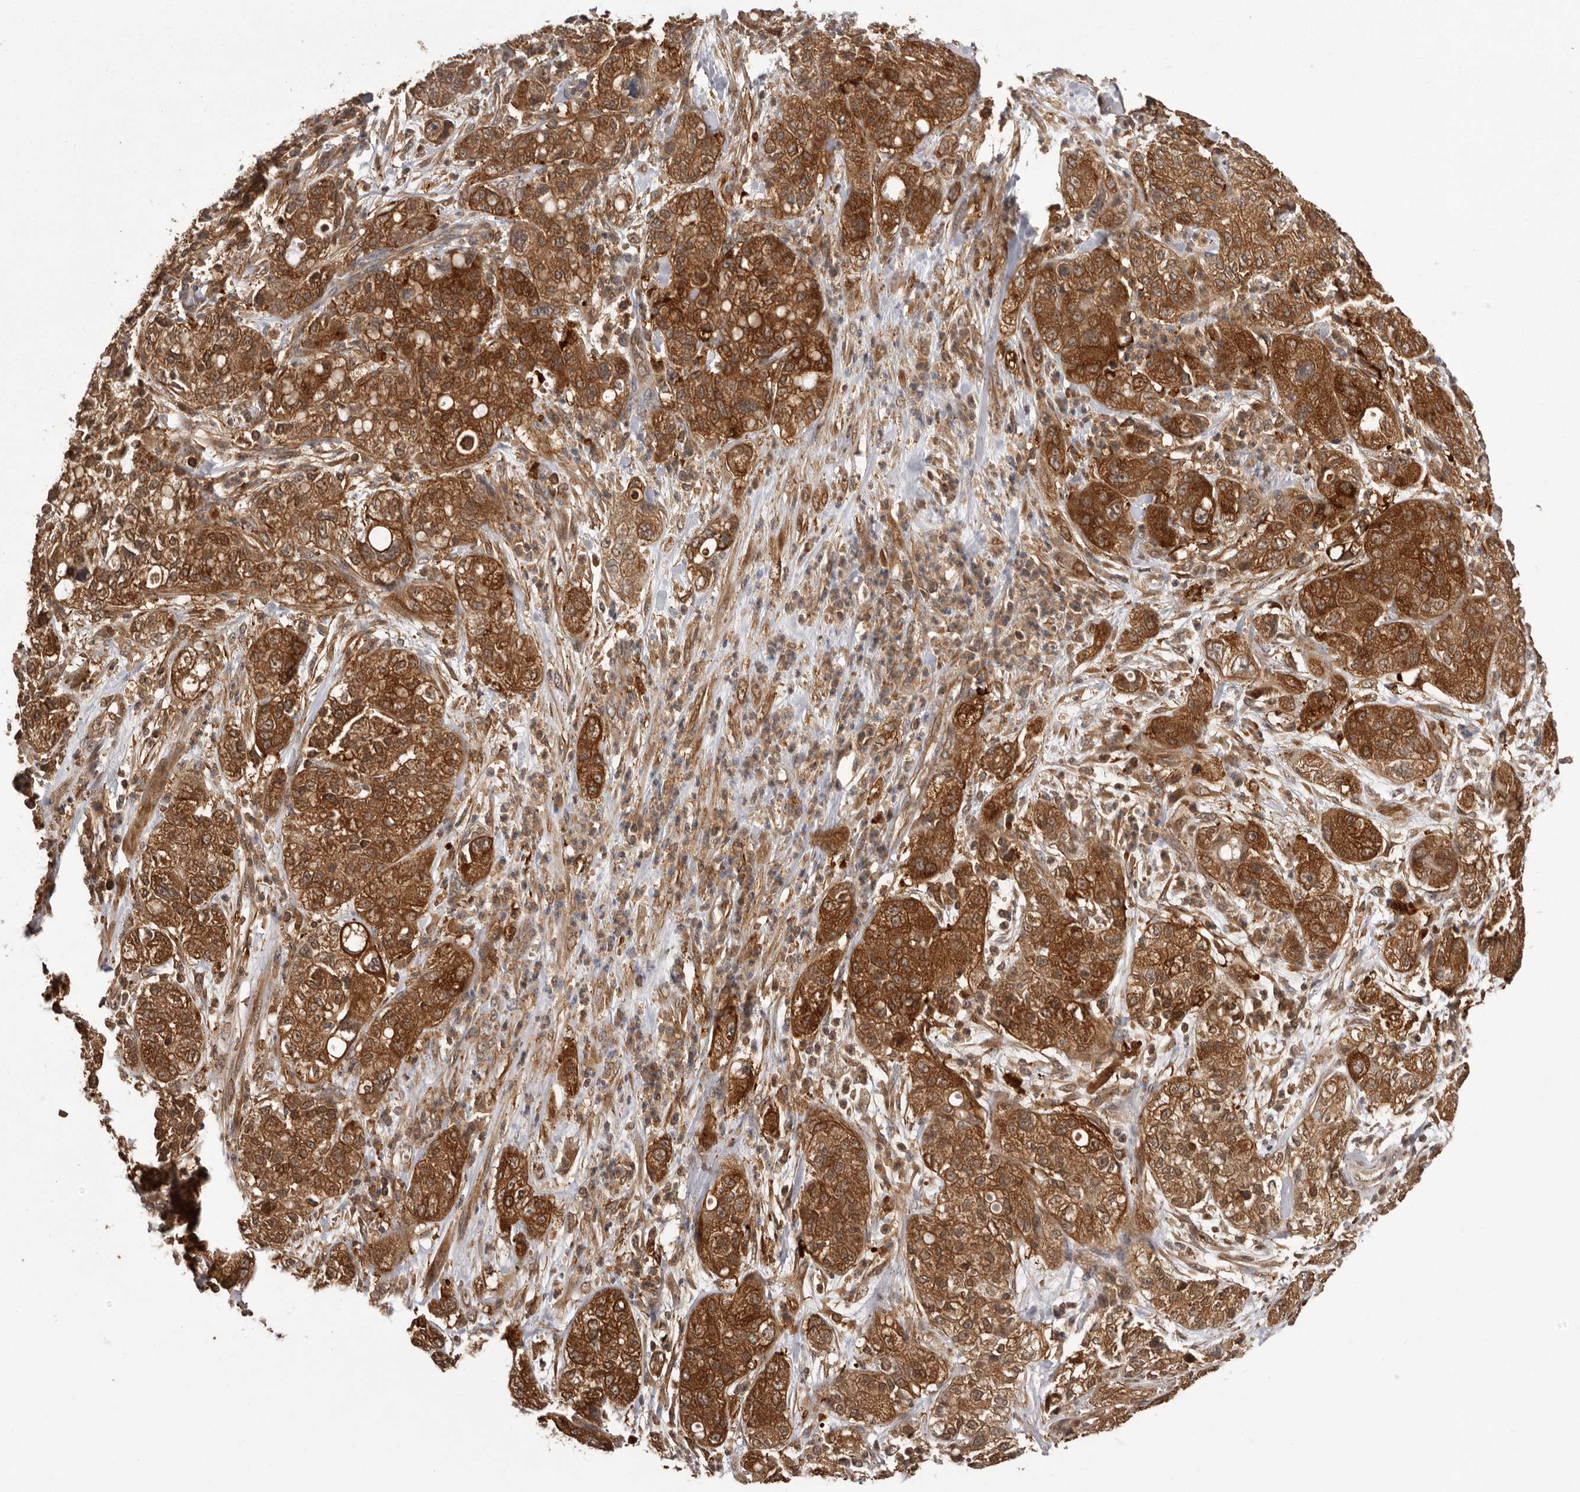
{"staining": {"intensity": "strong", "quantity": ">75%", "location": "cytoplasmic/membranous"}, "tissue": "pancreatic cancer", "cell_type": "Tumor cells", "image_type": "cancer", "snomed": [{"axis": "morphology", "description": "Adenocarcinoma, NOS"}, {"axis": "topography", "description": "Pancreas"}], "caption": "Human pancreatic cancer stained with a protein marker displays strong staining in tumor cells.", "gene": "SLC22A3", "patient": {"sex": "female", "age": 78}}